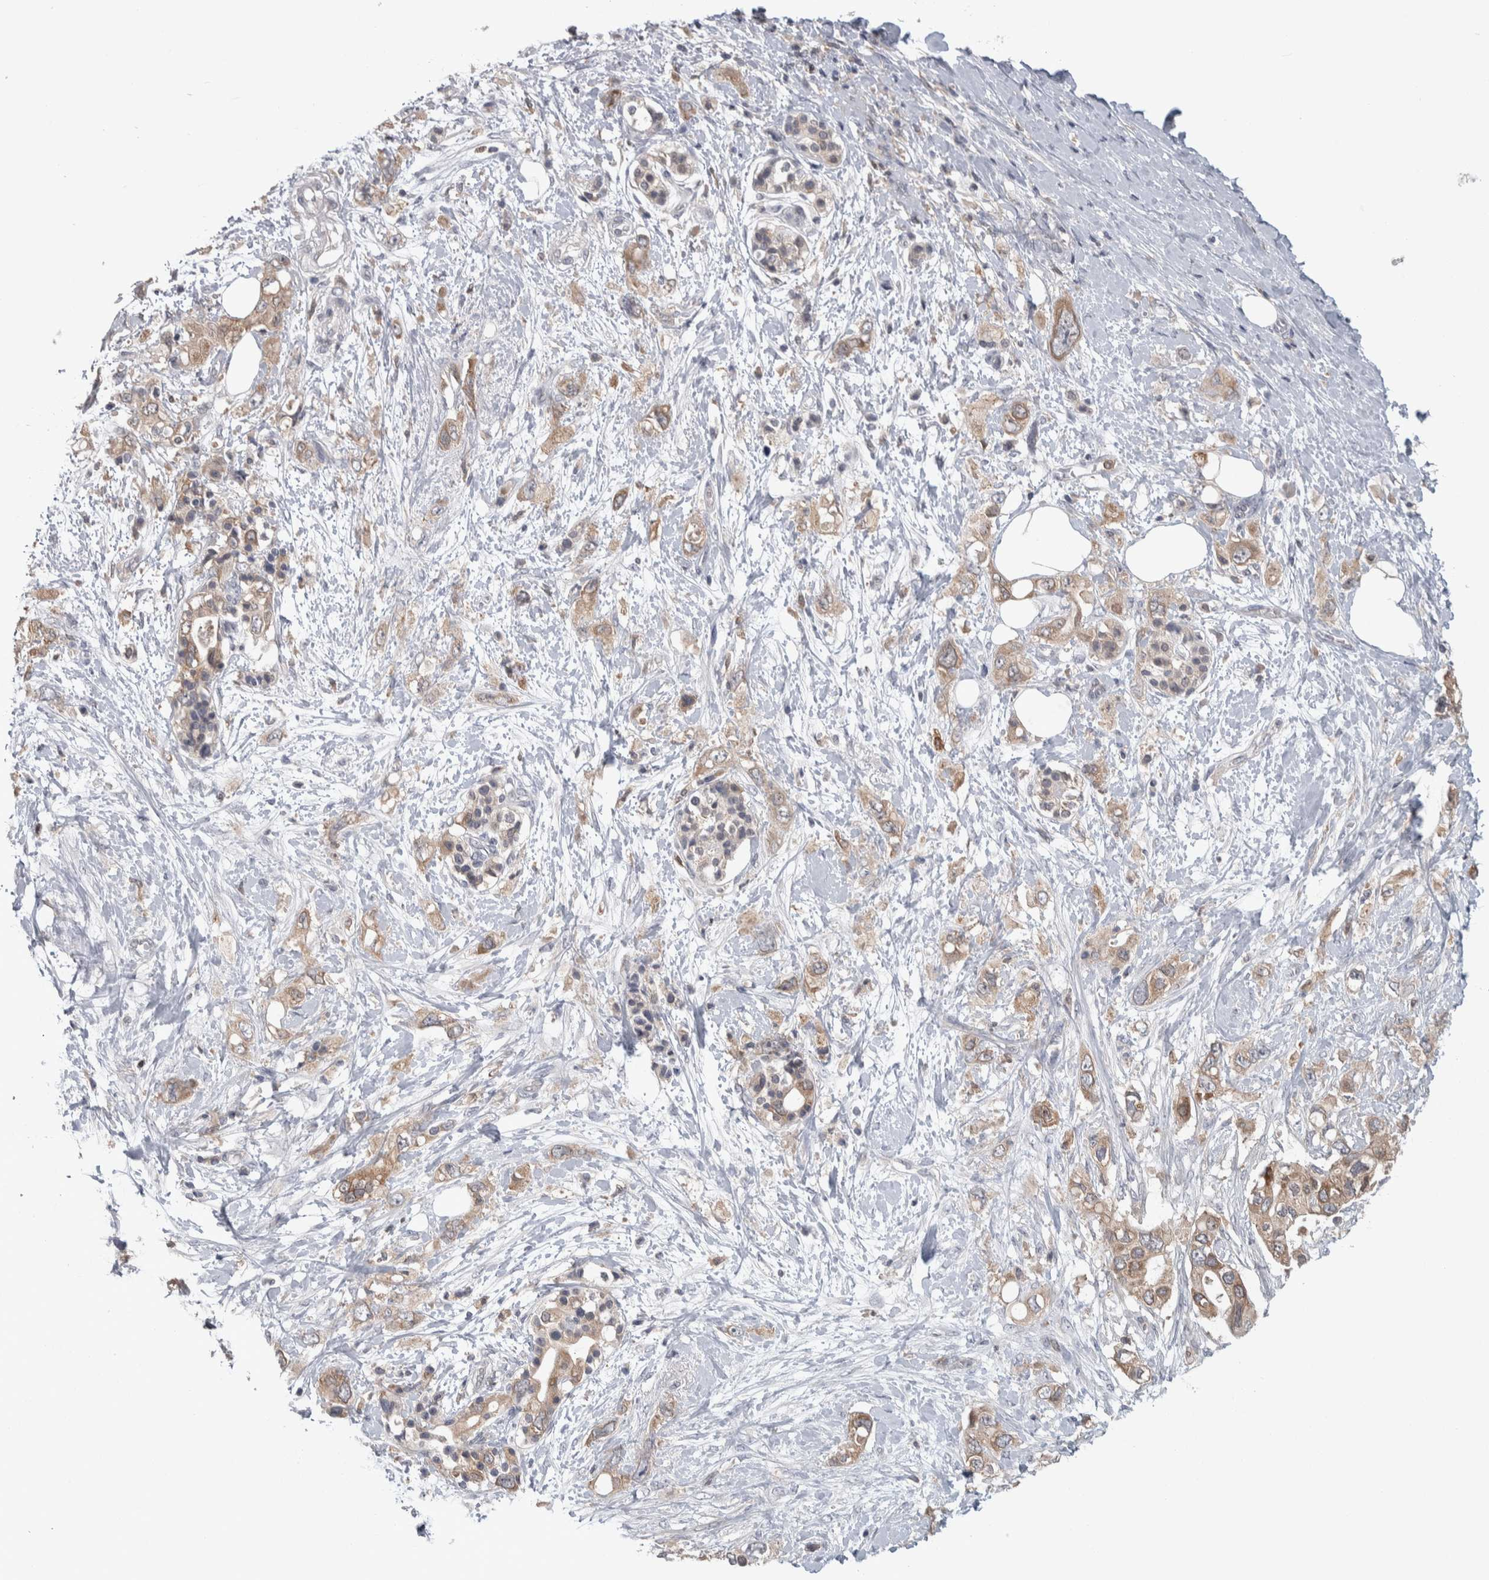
{"staining": {"intensity": "moderate", "quantity": ">75%", "location": "cytoplasmic/membranous"}, "tissue": "pancreatic cancer", "cell_type": "Tumor cells", "image_type": "cancer", "snomed": [{"axis": "morphology", "description": "Adenocarcinoma, NOS"}, {"axis": "topography", "description": "Pancreas"}], "caption": "Tumor cells demonstrate medium levels of moderate cytoplasmic/membranous positivity in about >75% of cells in pancreatic adenocarcinoma.", "gene": "HTATIP2", "patient": {"sex": "female", "age": 56}}